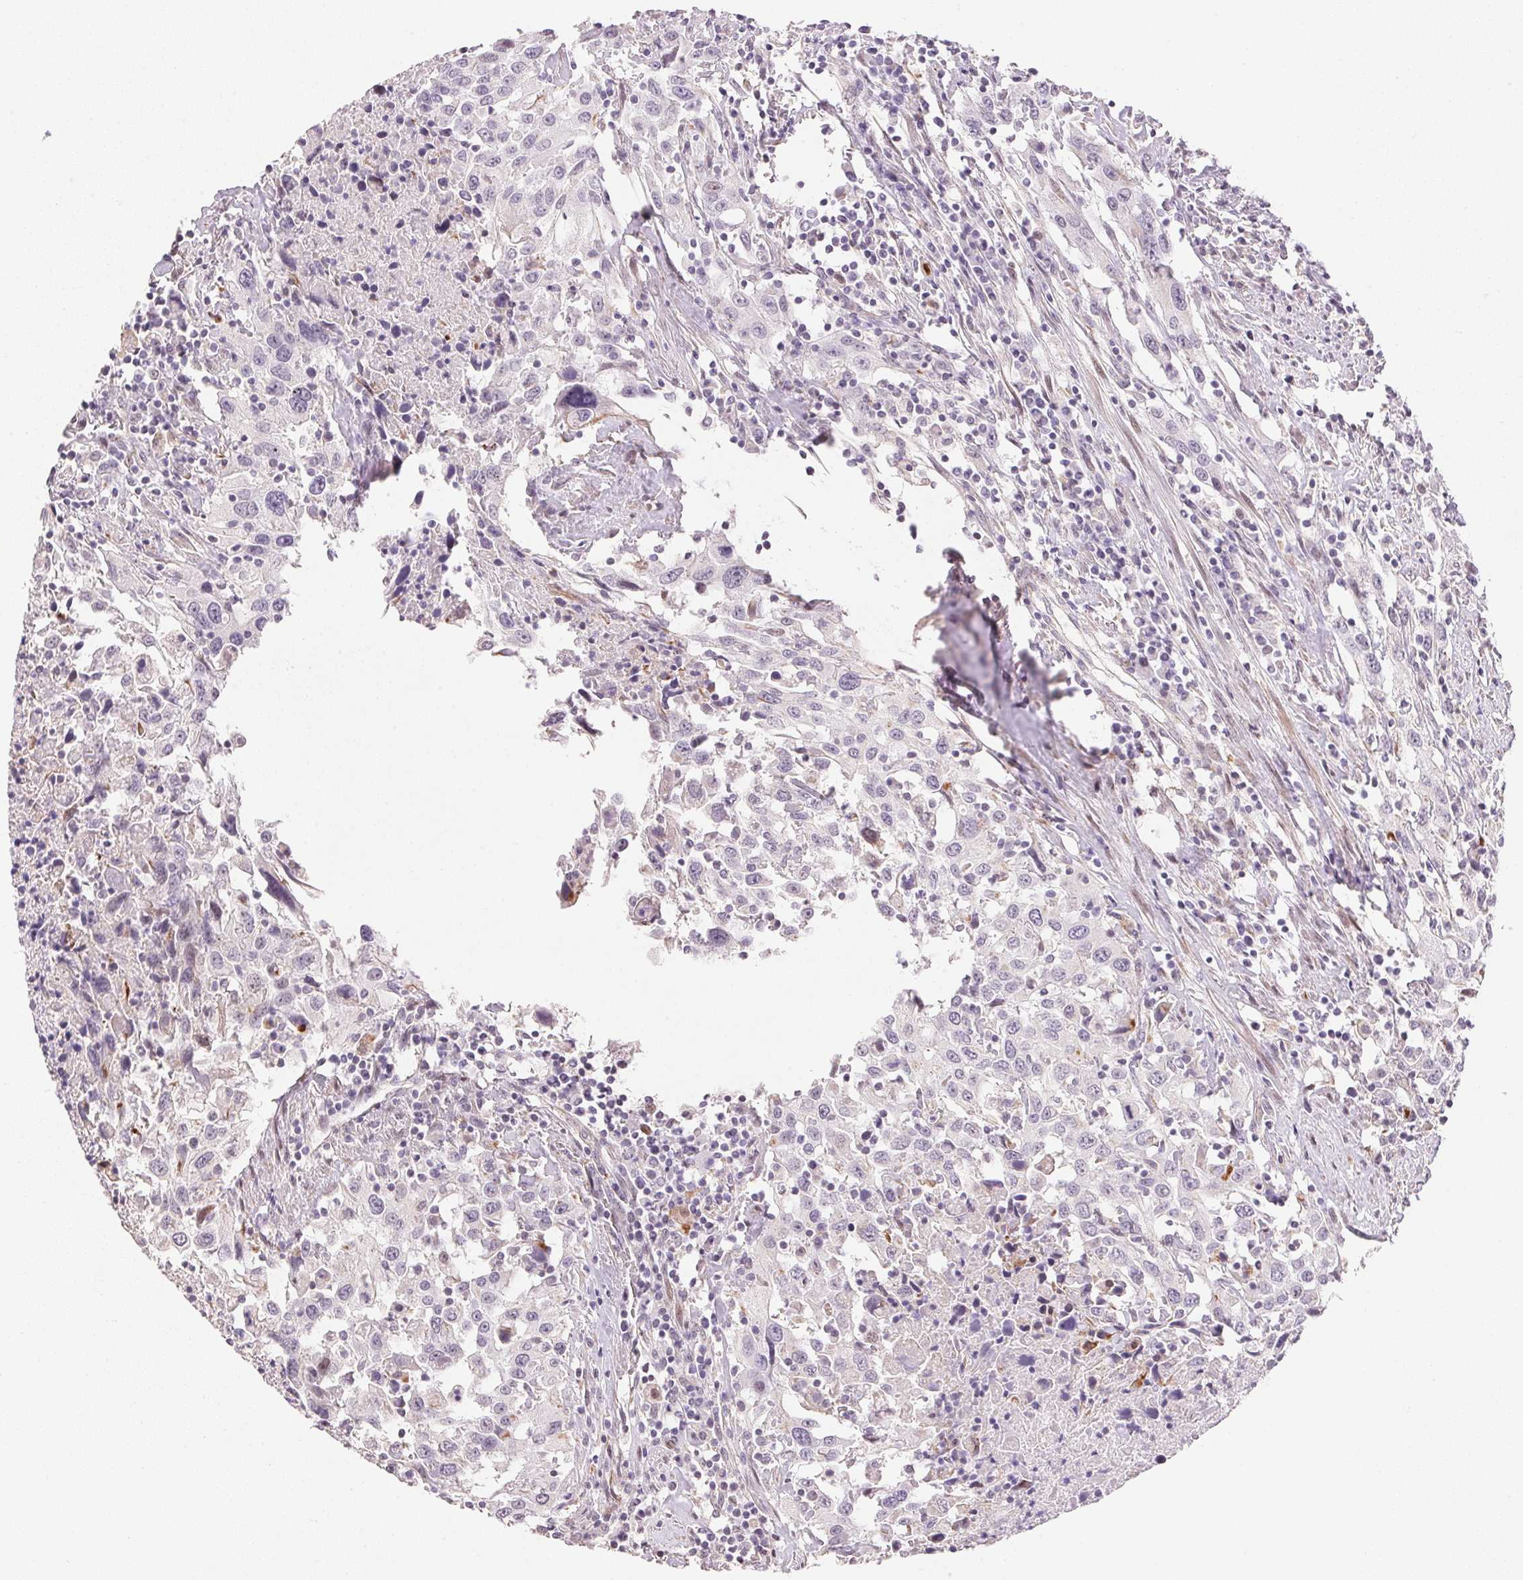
{"staining": {"intensity": "negative", "quantity": "none", "location": "none"}, "tissue": "urothelial cancer", "cell_type": "Tumor cells", "image_type": "cancer", "snomed": [{"axis": "morphology", "description": "Urothelial carcinoma, High grade"}, {"axis": "topography", "description": "Urinary bladder"}], "caption": "Urothelial cancer stained for a protein using immunohistochemistry reveals no staining tumor cells.", "gene": "GYG2", "patient": {"sex": "male", "age": 61}}